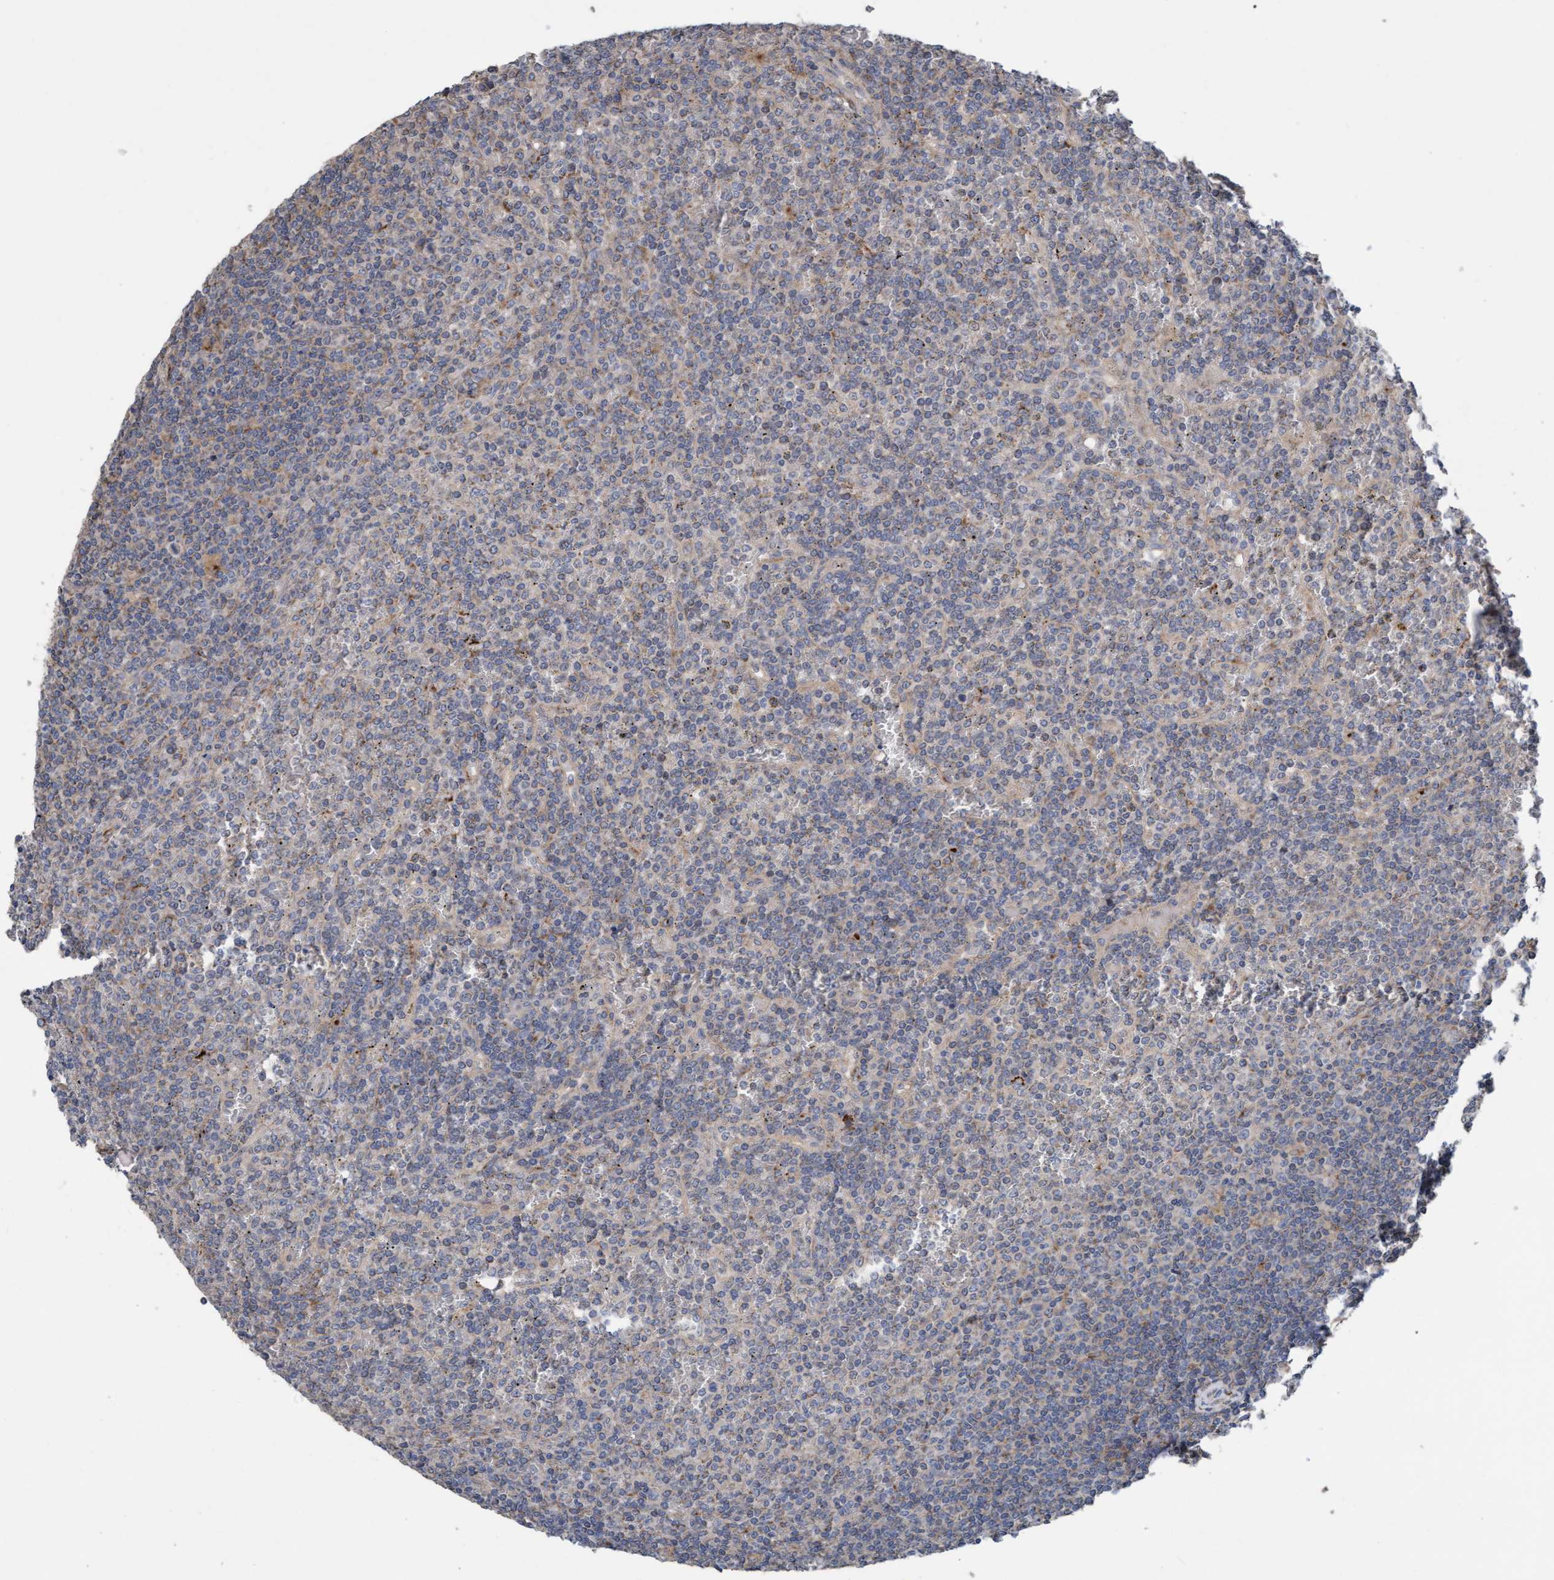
{"staining": {"intensity": "weak", "quantity": "25%-75%", "location": "cytoplasmic/membranous"}, "tissue": "lymphoma", "cell_type": "Tumor cells", "image_type": "cancer", "snomed": [{"axis": "morphology", "description": "Malignant lymphoma, non-Hodgkin's type, Low grade"}, {"axis": "topography", "description": "Spleen"}], "caption": "Immunohistochemistry (IHC) micrograph of human low-grade malignant lymphoma, non-Hodgkin's type stained for a protein (brown), which reveals low levels of weak cytoplasmic/membranous expression in about 25%-75% of tumor cells.", "gene": "DDHD2", "patient": {"sex": "female", "age": 19}}